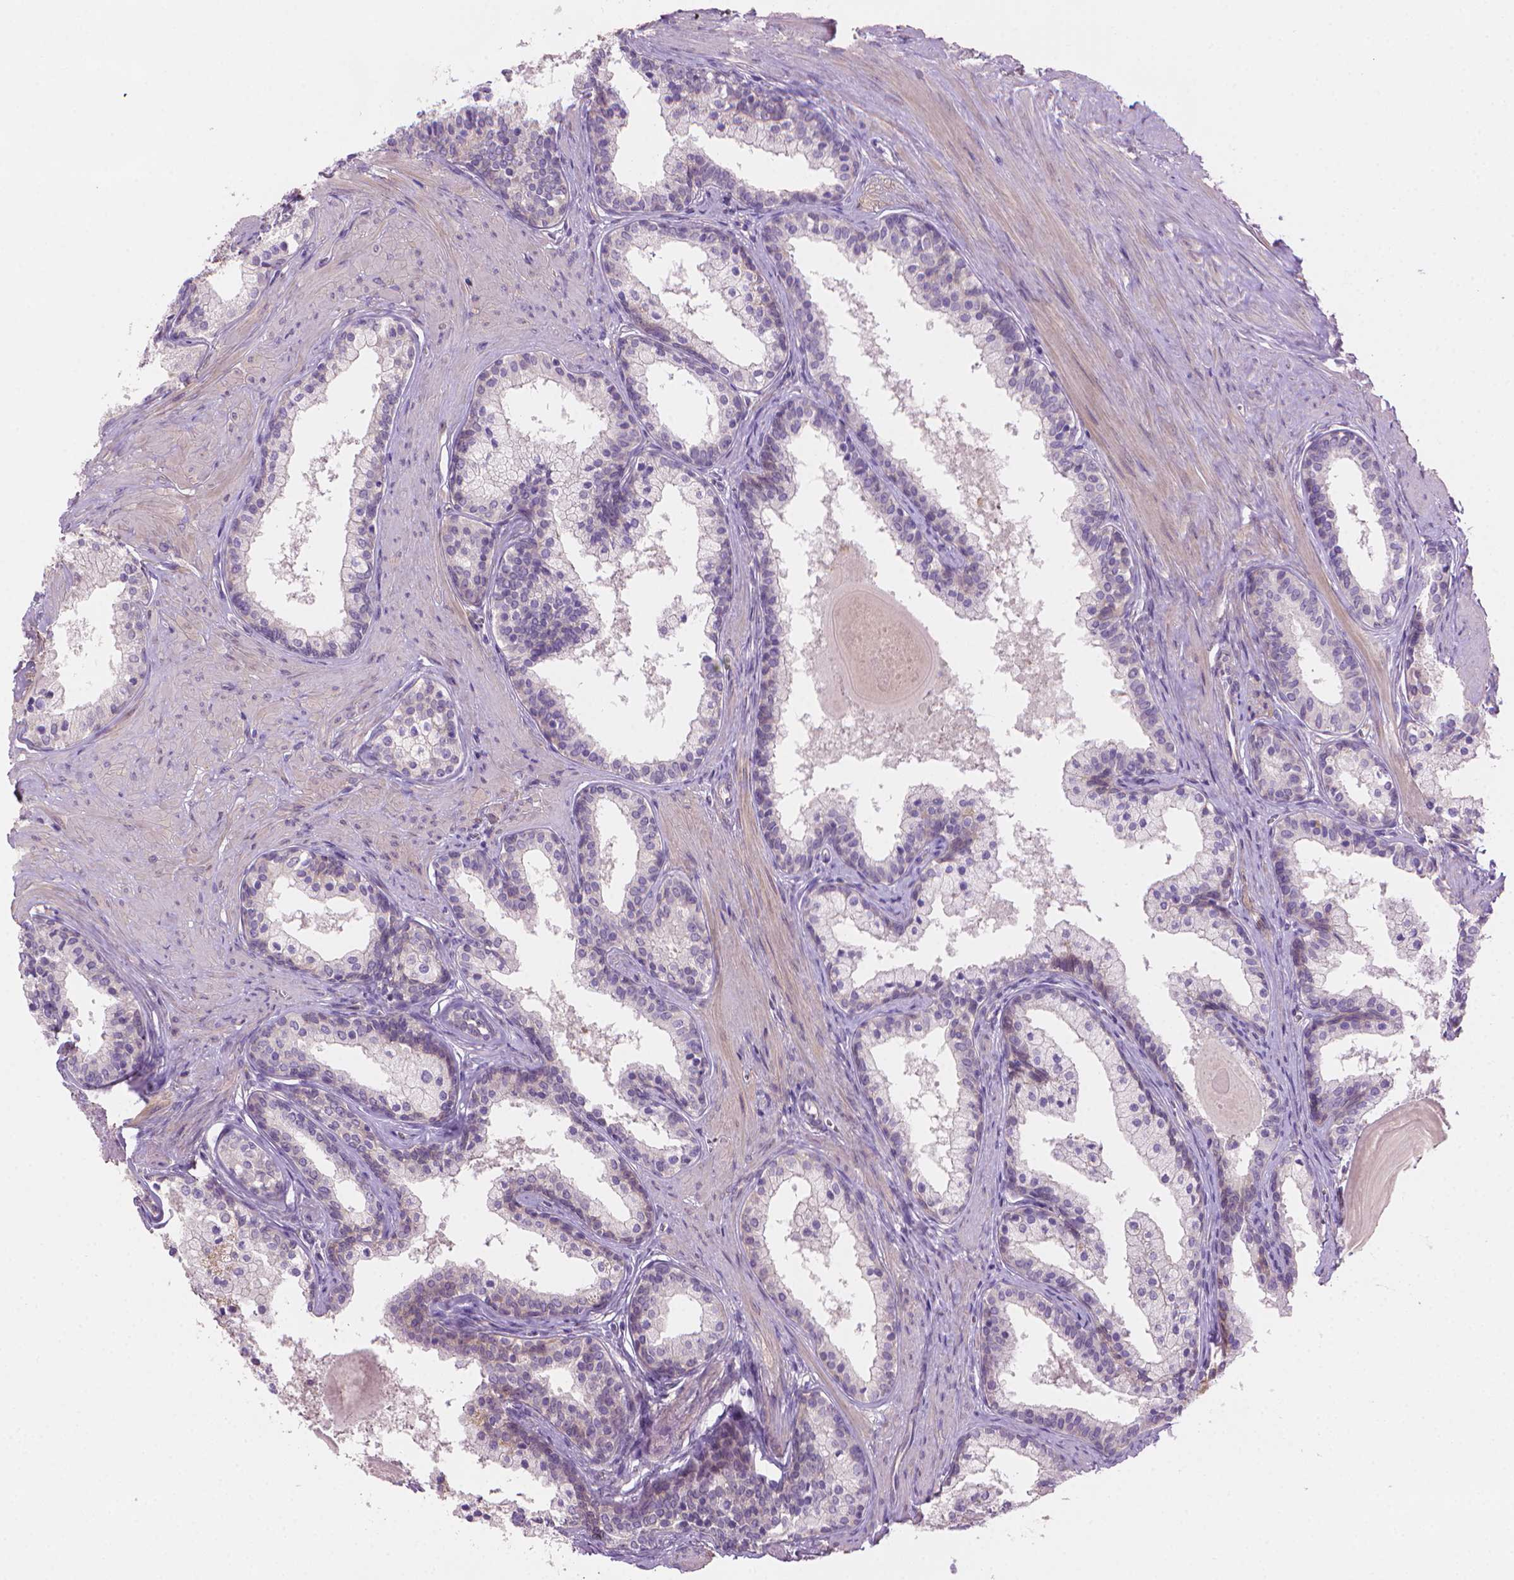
{"staining": {"intensity": "negative", "quantity": "none", "location": "none"}, "tissue": "prostate", "cell_type": "Glandular cells", "image_type": "normal", "snomed": [{"axis": "morphology", "description": "Normal tissue, NOS"}, {"axis": "topography", "description": "Prostate"}], "caption": "This is an immunohistochemistry (IHC) image of unremarkable prostate. There is no expression in glandular cells.", "gene": "AMMECR1L", "patient": {"sex": "male", "age": 61}}